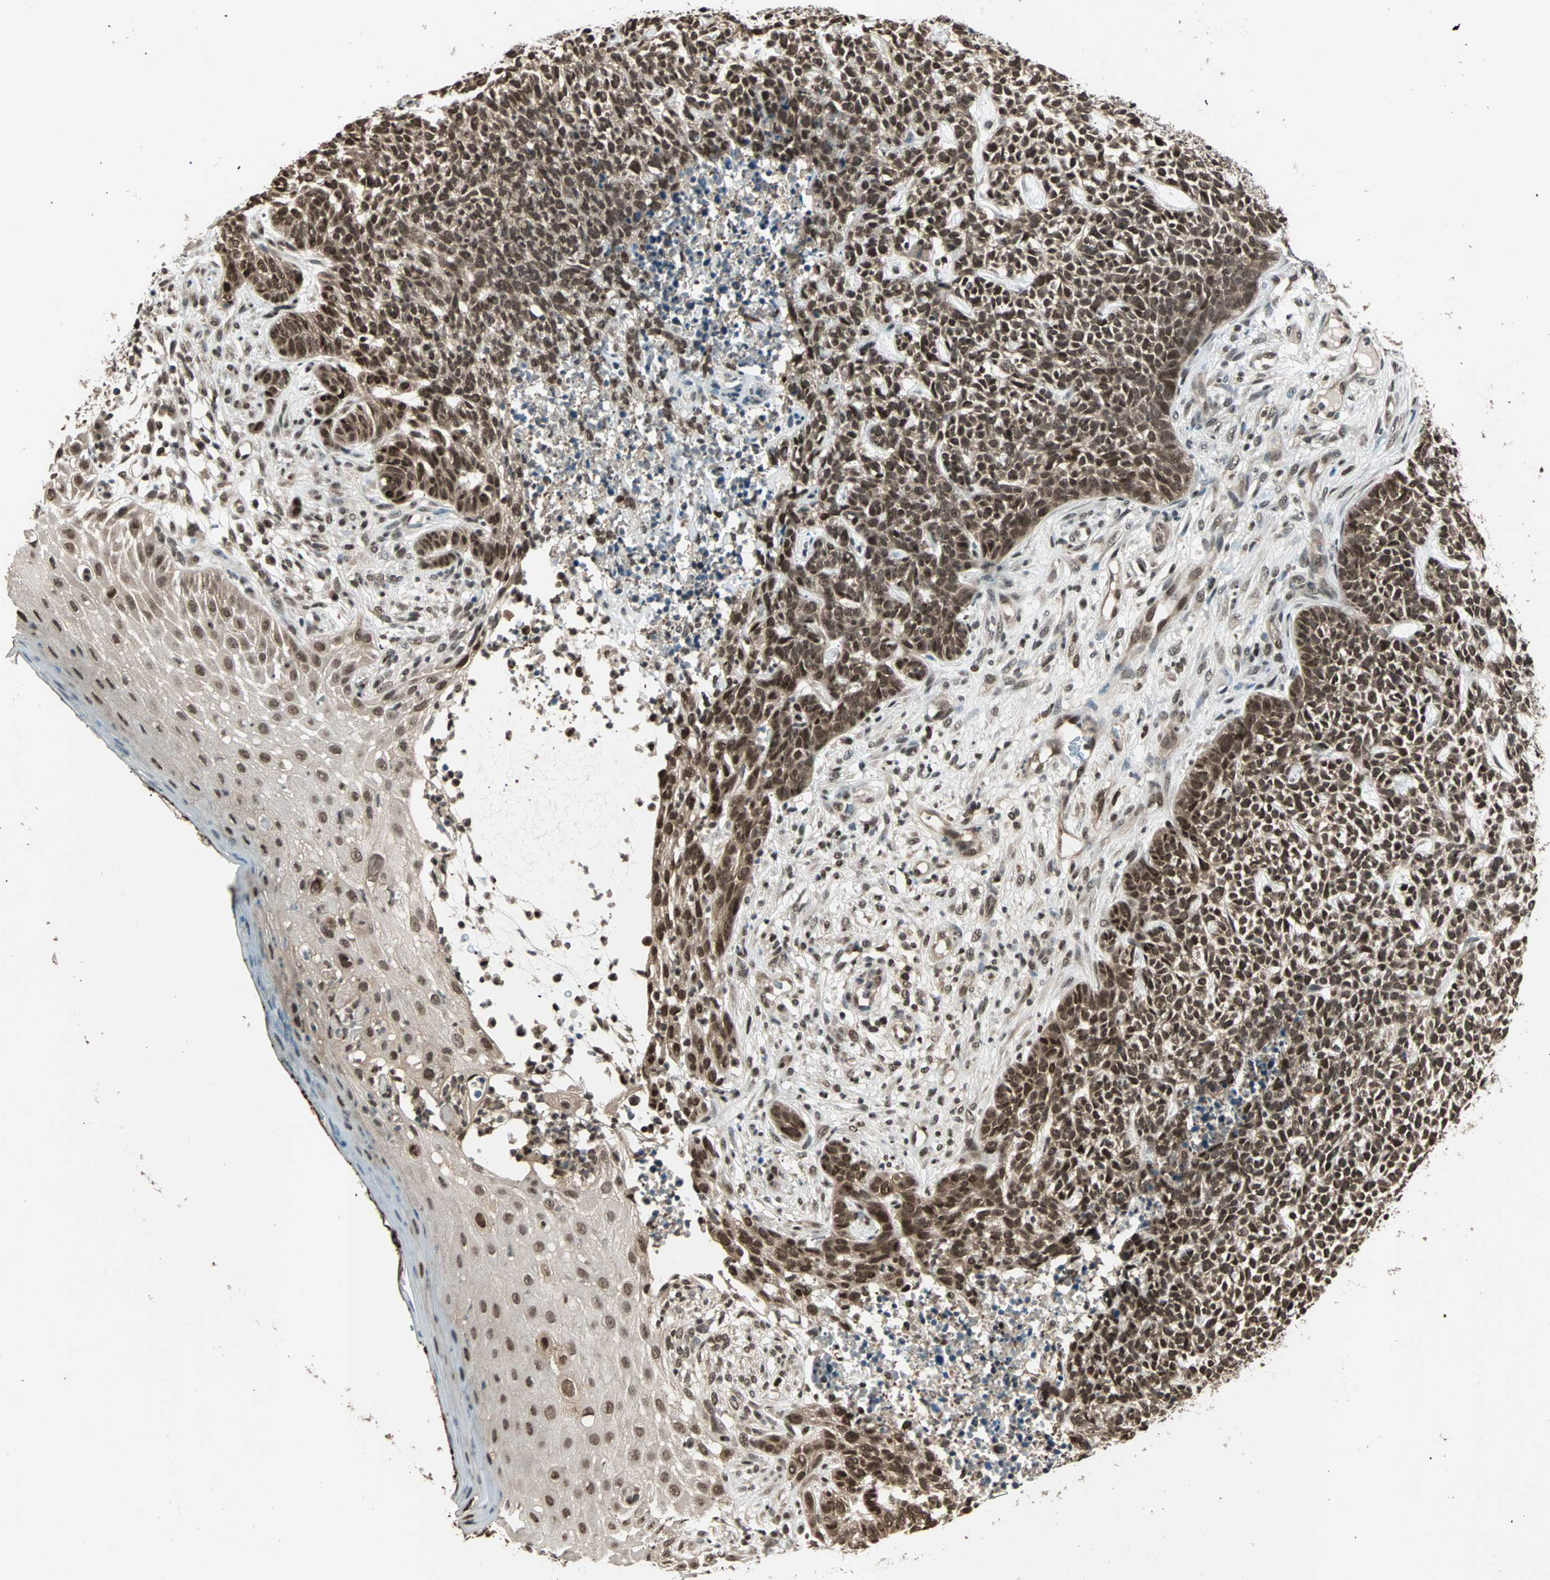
{"staining": {"intensity": "strong", "quantity": ">75%", "location": "cytoplasmic/membranous,nuclear"}, "tissue": "skin cancer", "cell_type": "Tumor cells", "image_type": "cancer", "snomed": [{"axis": "morphology", "description": "Basal cell carcinoma"}, {"axis": "topography", "description": "Skin"}], "caption": "A brown stain shows strong cytoplasmic/membranous and nuclear positivity of a protein in skin cancer tumor cells.", "gene": "ZNF44", "patient": {"sex": "female", "age": 84}}